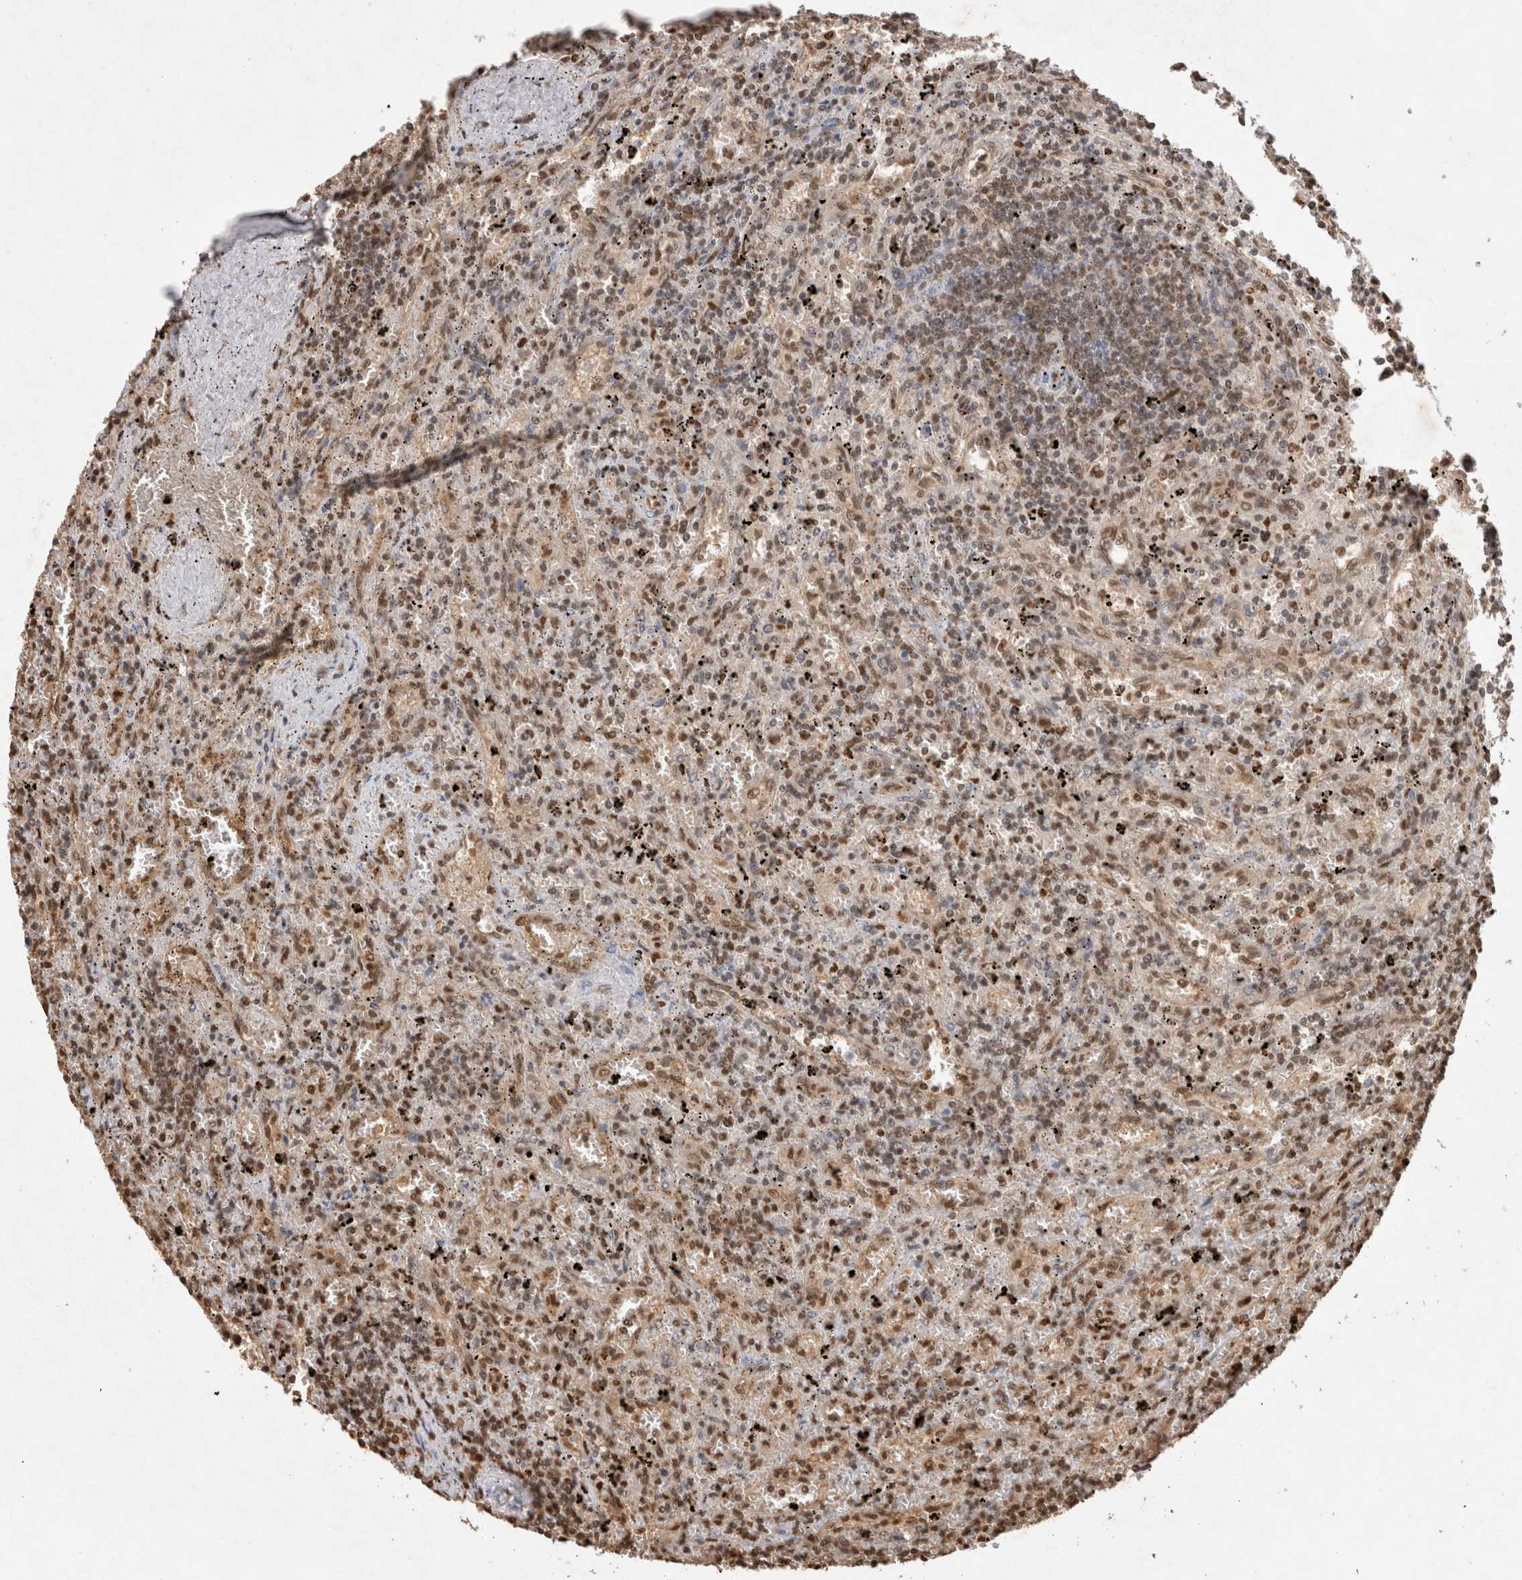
{"staining": {"intensity": "moderate", "quantity": ">75%", "location": "nuclear"}, "tissue": "lymphoma", "cell_type": "Tumor cells", "image_type": "cancer", "snomed": [{"axis": "morphology", "description": "Malignant lymphoma, non-Hodgkin's type, Low grade"}, {"axis": "topography", "description": "Spleen"}], "caption": "Protein positivity by IHC reveals moderate nuclear positivity in about >75% of tumor cells in malignant lymphoma, non-Hodgkin's type (low-grade).", "gene": "HDGF", "patient": {"sex": "male", "age": 76}}